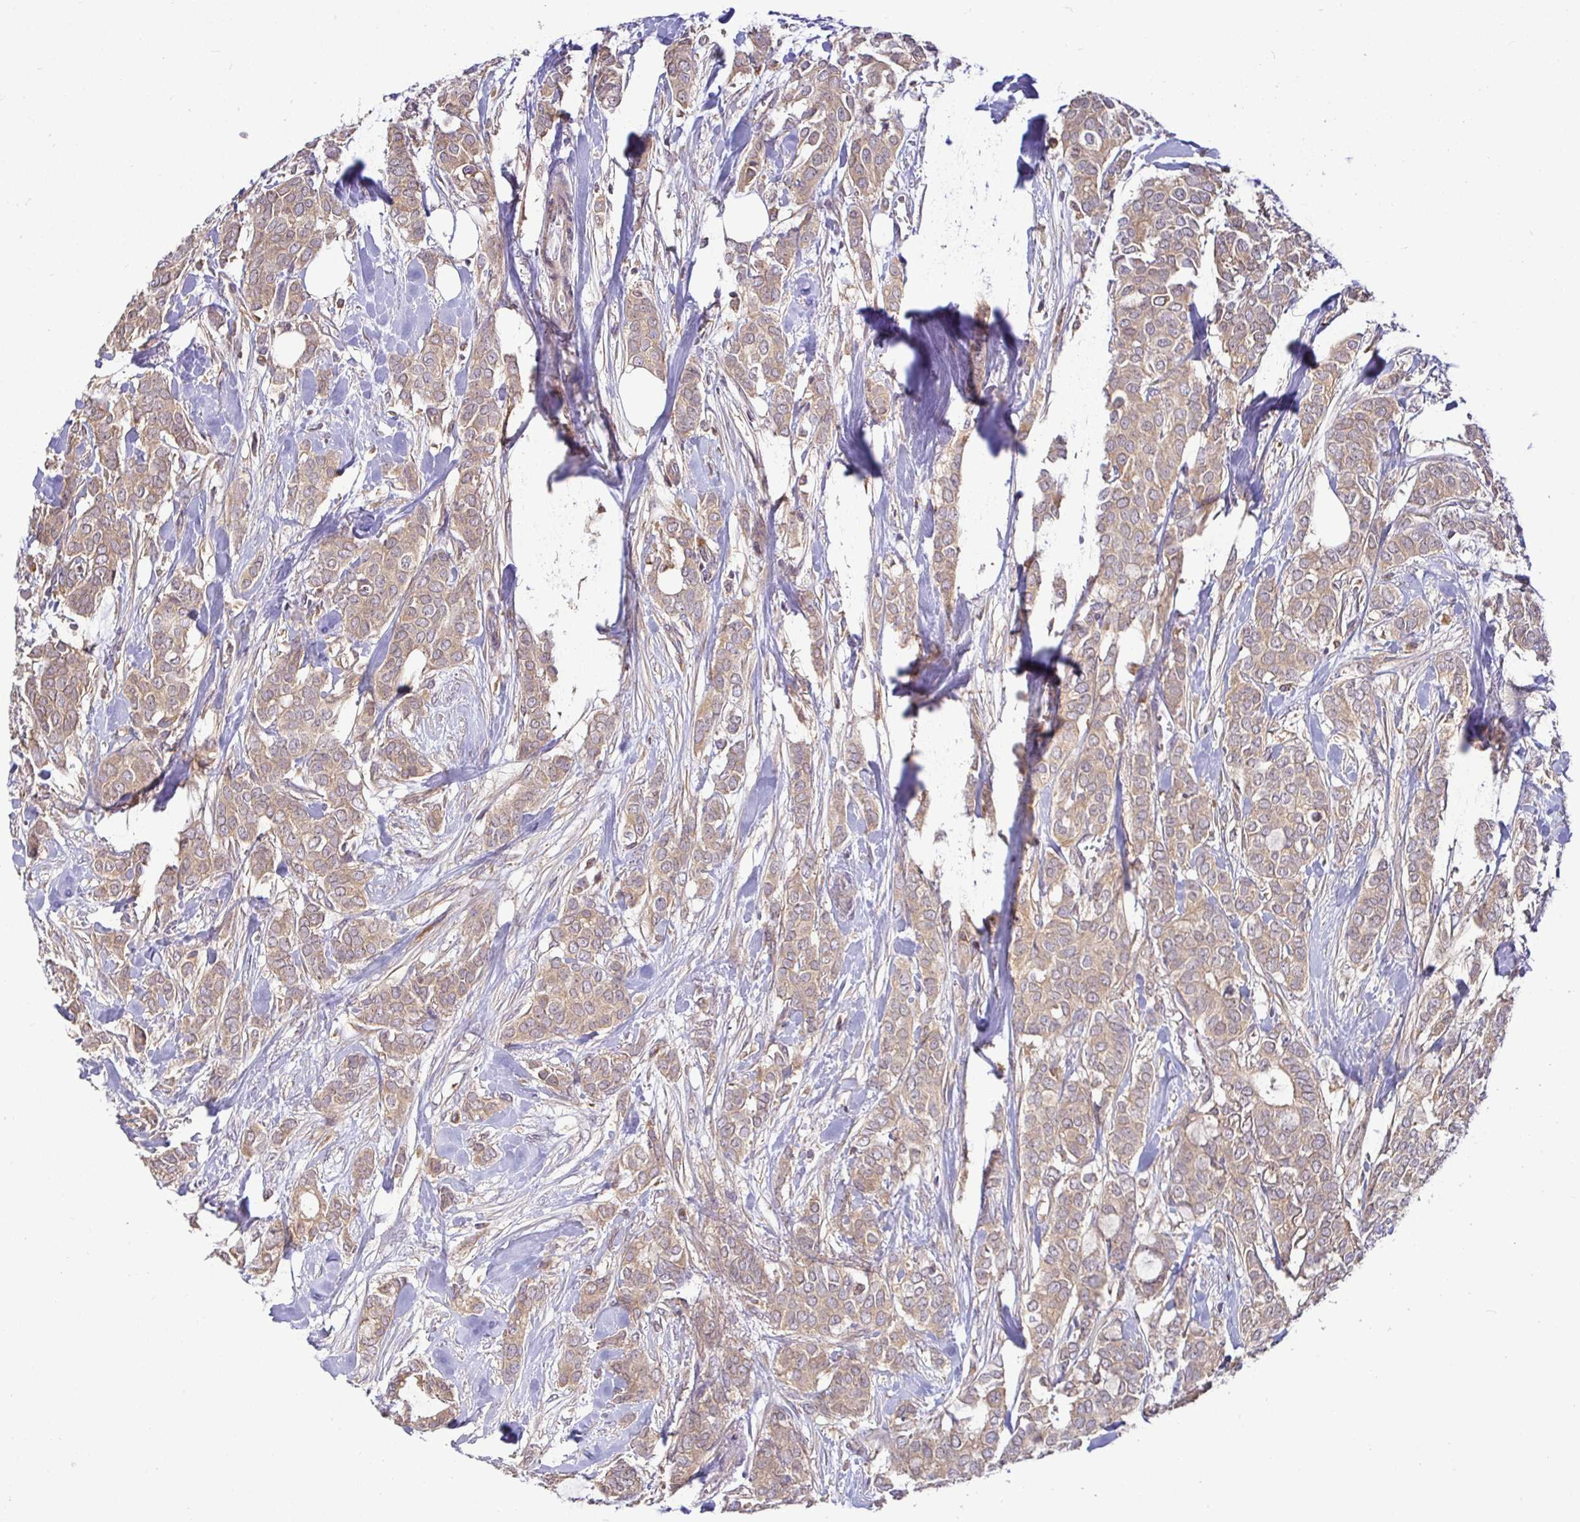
{"staining": {"intensity": "weak", "quantity": ">75%", "location": "cytoplasmic/membranous"}, "tissue": "breast cancer", "cell_type": "Tumor cells", "image_type": "cancer", "snomed": [{"axis": "morphology", "description": "Duct carcinoma"}, {"axis": "topography", "description": "Breast"}], "caption": "Weak cytoplasmic/membranous positivity is identified in approximately >75% of tumor cells in invasive ductal carcinoma (breast).", "gene": "ATP6V1F", "patient": {"sex": "female", "age": 84}}